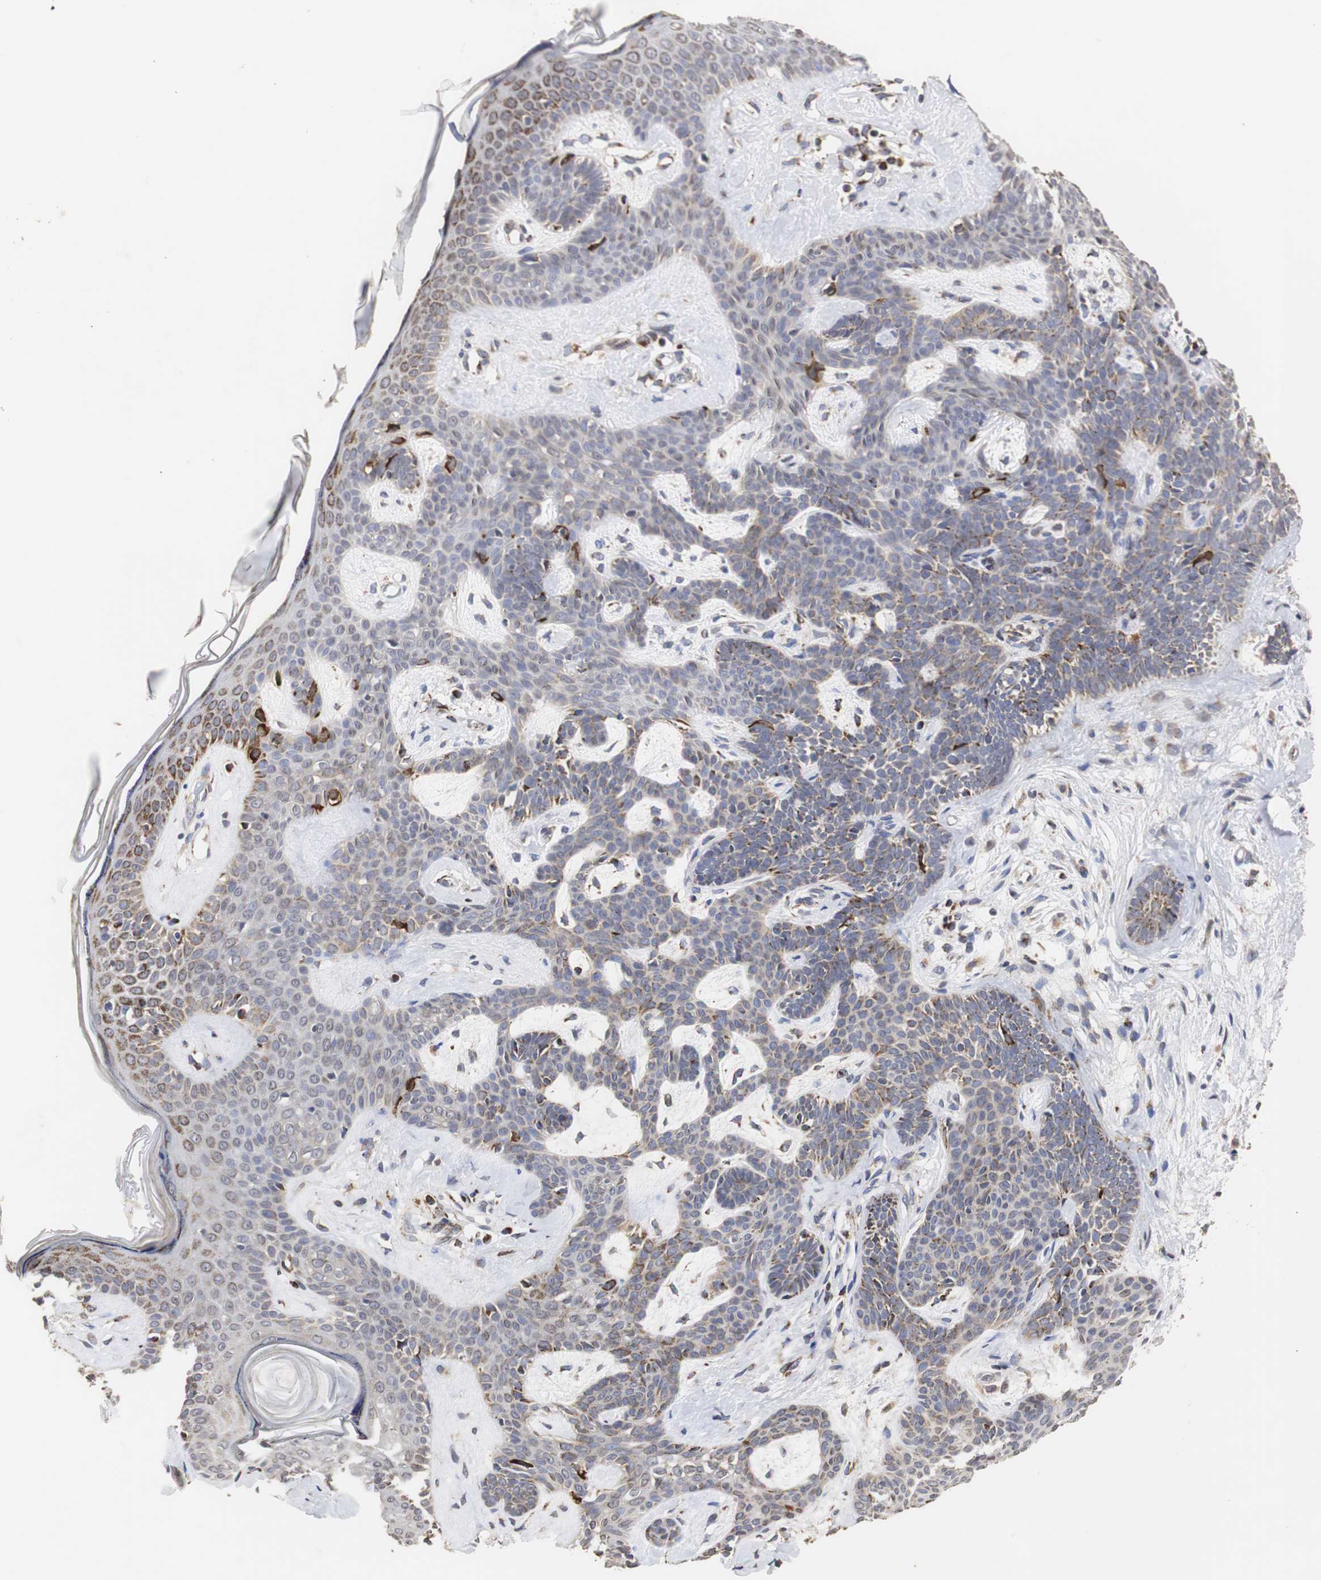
{"staining": {"intensity": "strong", "quantity": "25%-75%", "location": "cytoplasmic/membranous"}, "tissue": "skin cancer", "cell_type": "Tumor cells", "image_type": "cancer", "snomed": [{"axis": "morphology", "description": "Developmental malformation"}, {"axis": "morphology", "description": "Basal cell carcinoma"}, {"axis": "topography", "description": "Skin"}], "caption": "Immunohistochemistry histopathology image of neoplastic tissue: human skin cancer stained using IHC shows high levels of strong protein expression localized specifically in the cytoplasmic/membranous of tumor cells, appearing as a cytoplasmic/membranous brown color.", "gene": "HSD17B10", "patient": {"sex": "female", "age": 62}}